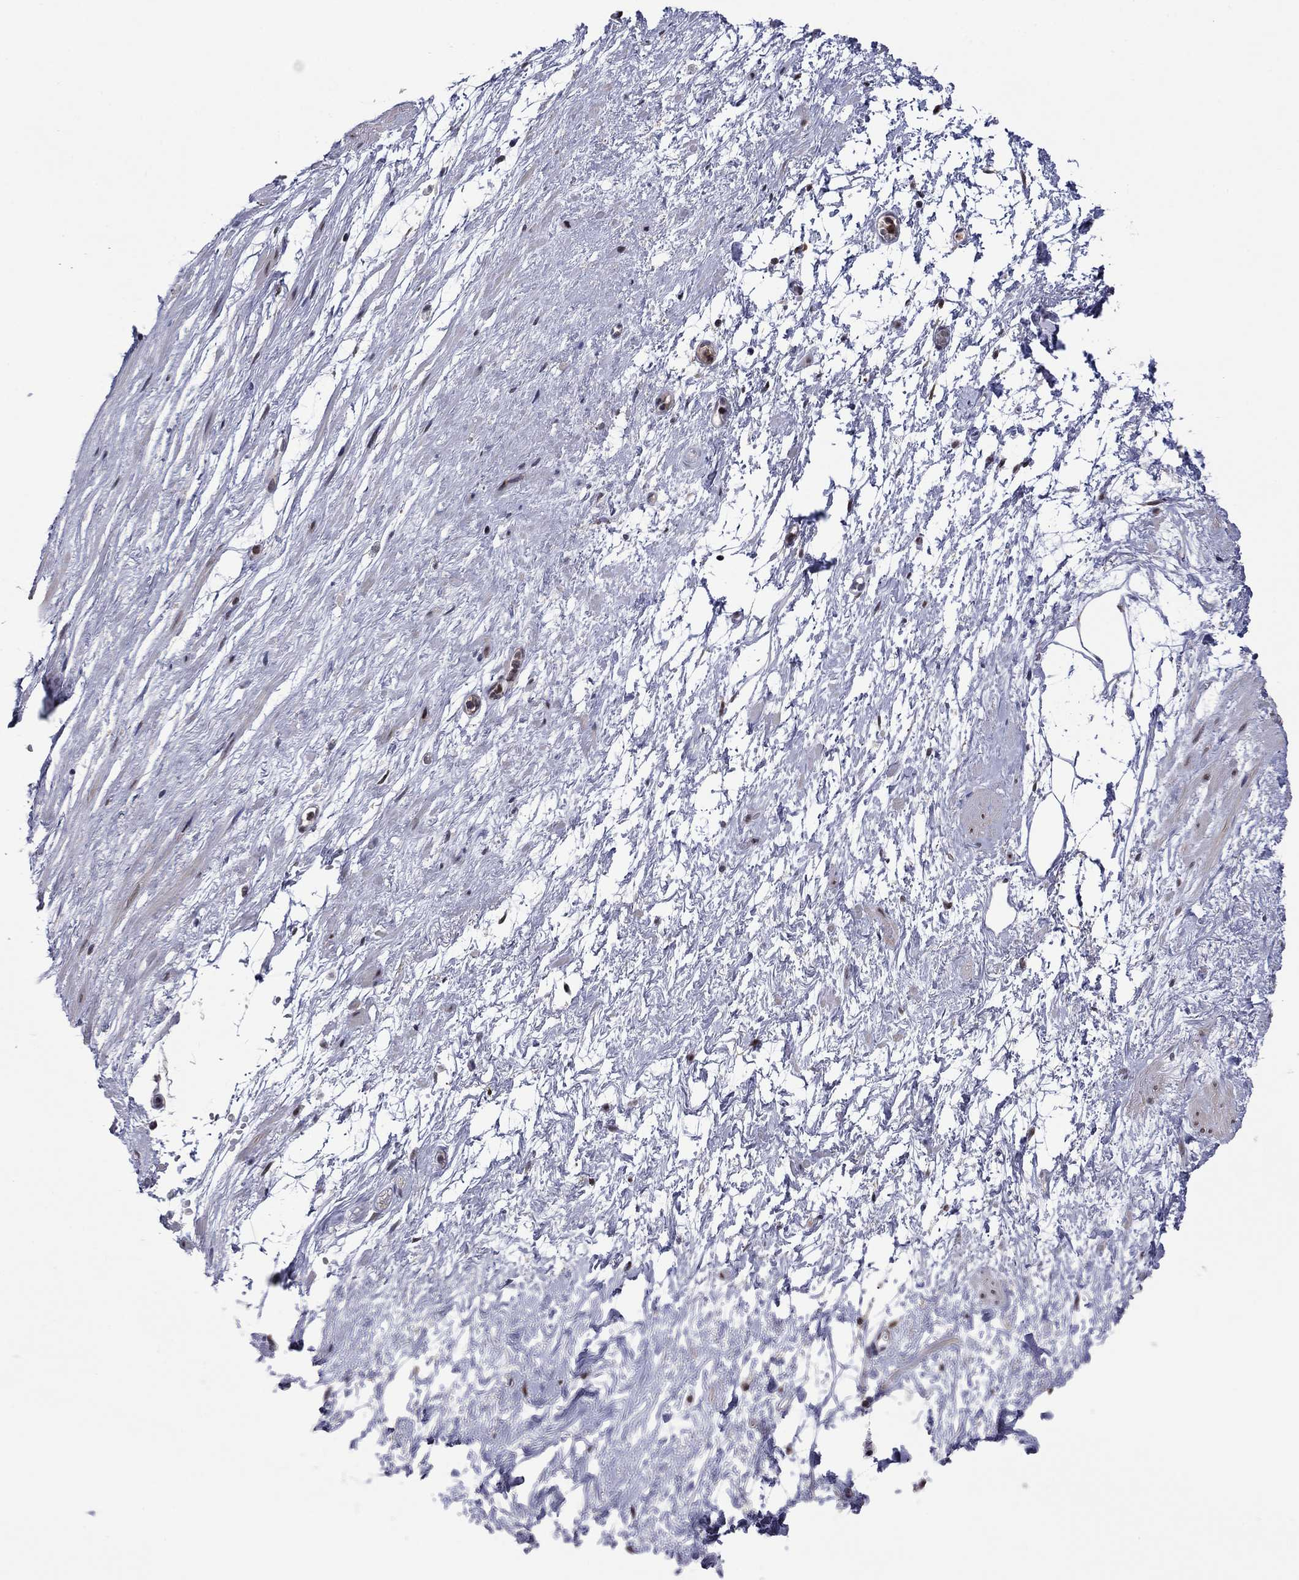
{"staining": {"intensity": "negative", "quantity": "none", "location": "none"}, "tissue": "adipose tissue", "cell_type": "Adipocytes", "image_type": "normal", "snomed": [{"axis": "morphology", "description": "Normal tissue, NOS"}, {"axis": "topography", "description": "Prostate"}, {"axis": "topography", "description": "Peripheral nerve tissue"}], "caption": "DAB immunohistochemical staining of benign adipose tissue reveals no significant expression in adipocytes. (DAB immunohistochemistry (IHC) with hematoxylin counter stain).", "gene": "PSMD2", "patient": {"sex": "male", "age": 57}}